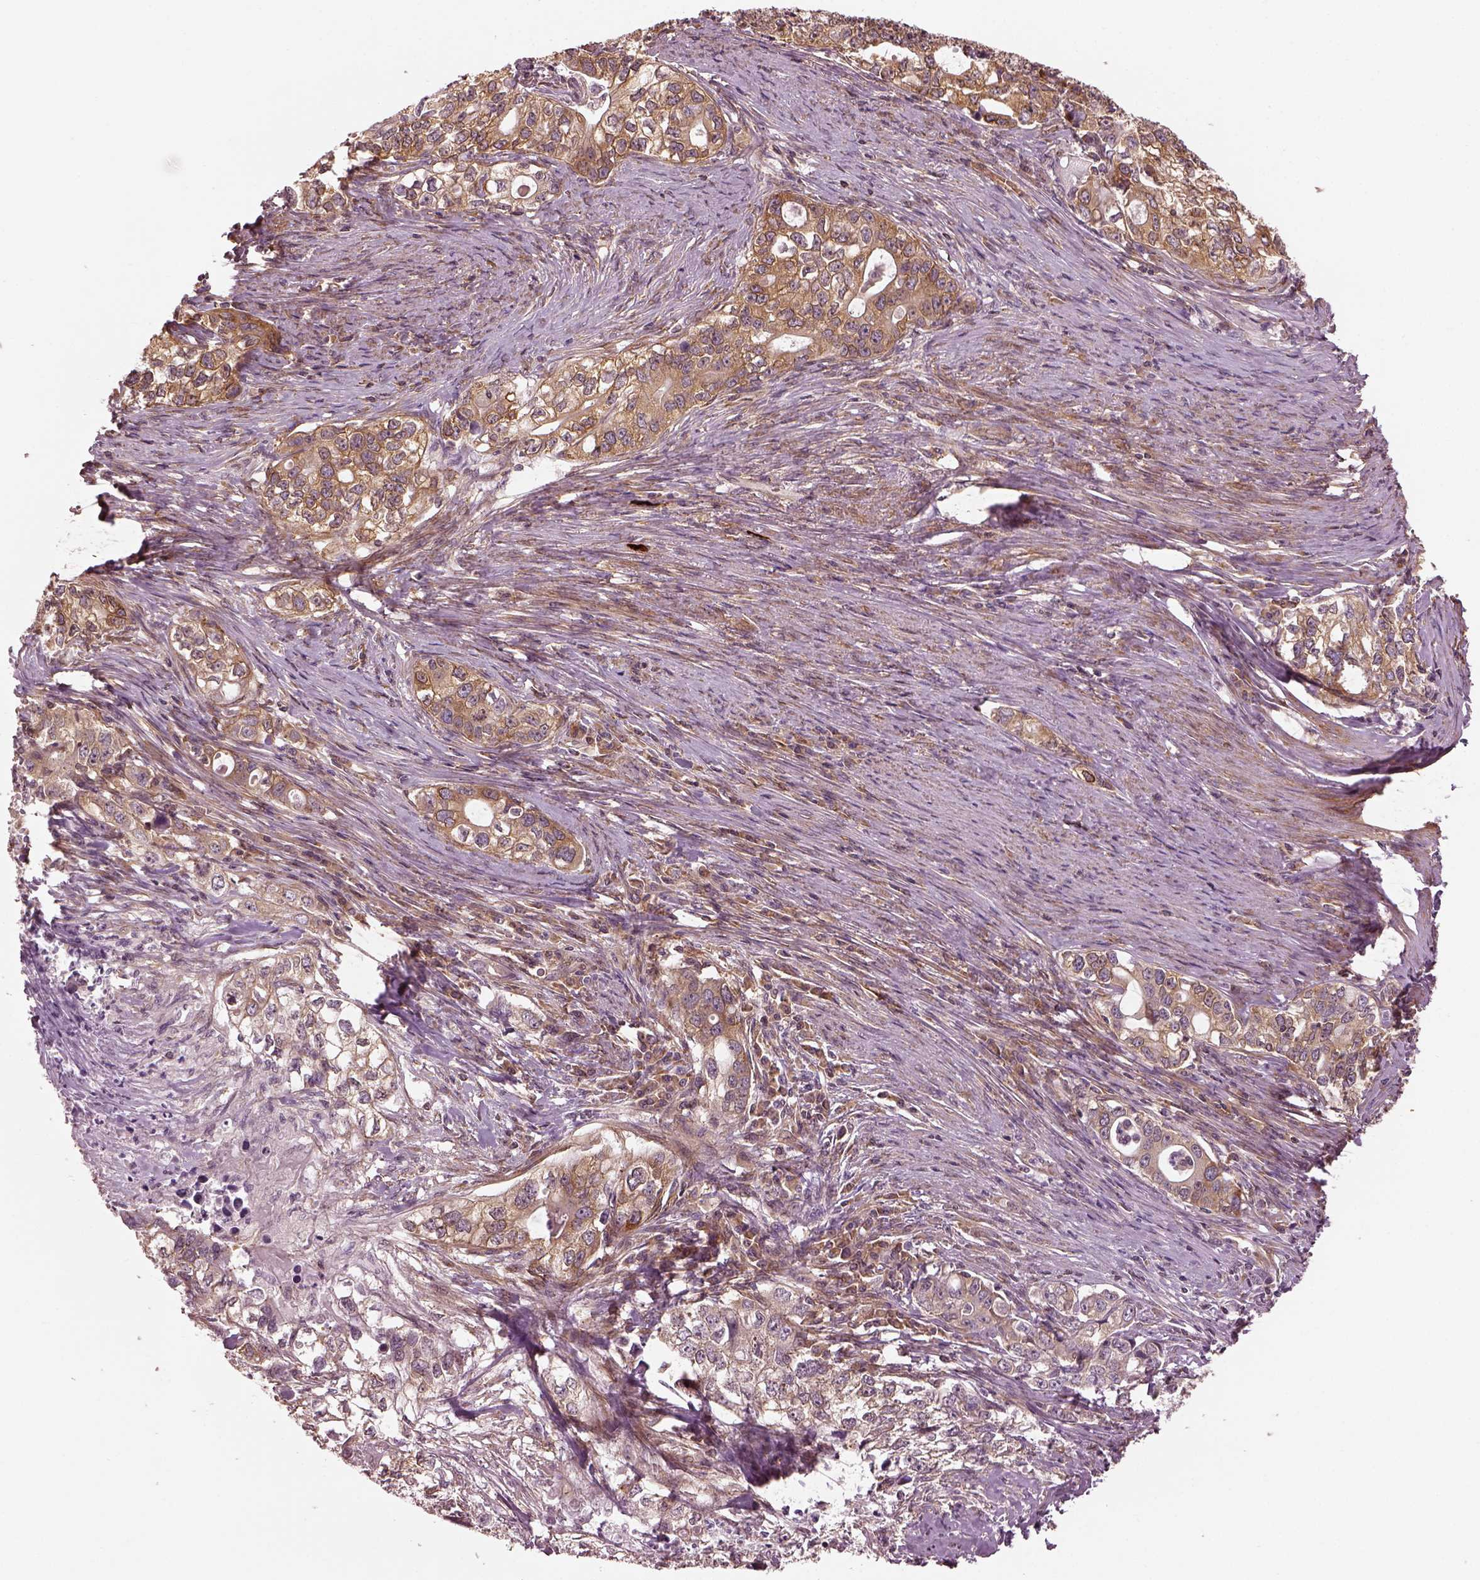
{"staining": {"intensity": "moderate", "quantity": ">75%", "location": "cytoplasmic/membranous"}, "tissue": "stomach cancer", "cell_type": "Tumor cells", "image_type": "cancer", "snomed": [{"axis": "morphology", "description": "Adenocarcinoma, NOS"}, {"axis": "topography", "description": "Stomach, lower"}], "caption": "Protein expression analysis of stomach cancer (adenocarcinoma) displays moderate cytoplasmic/membranous positivity in about >75% of tumor cells.", "gene": "LSM14A", "patient": {"sex": "female", "age": 72}}